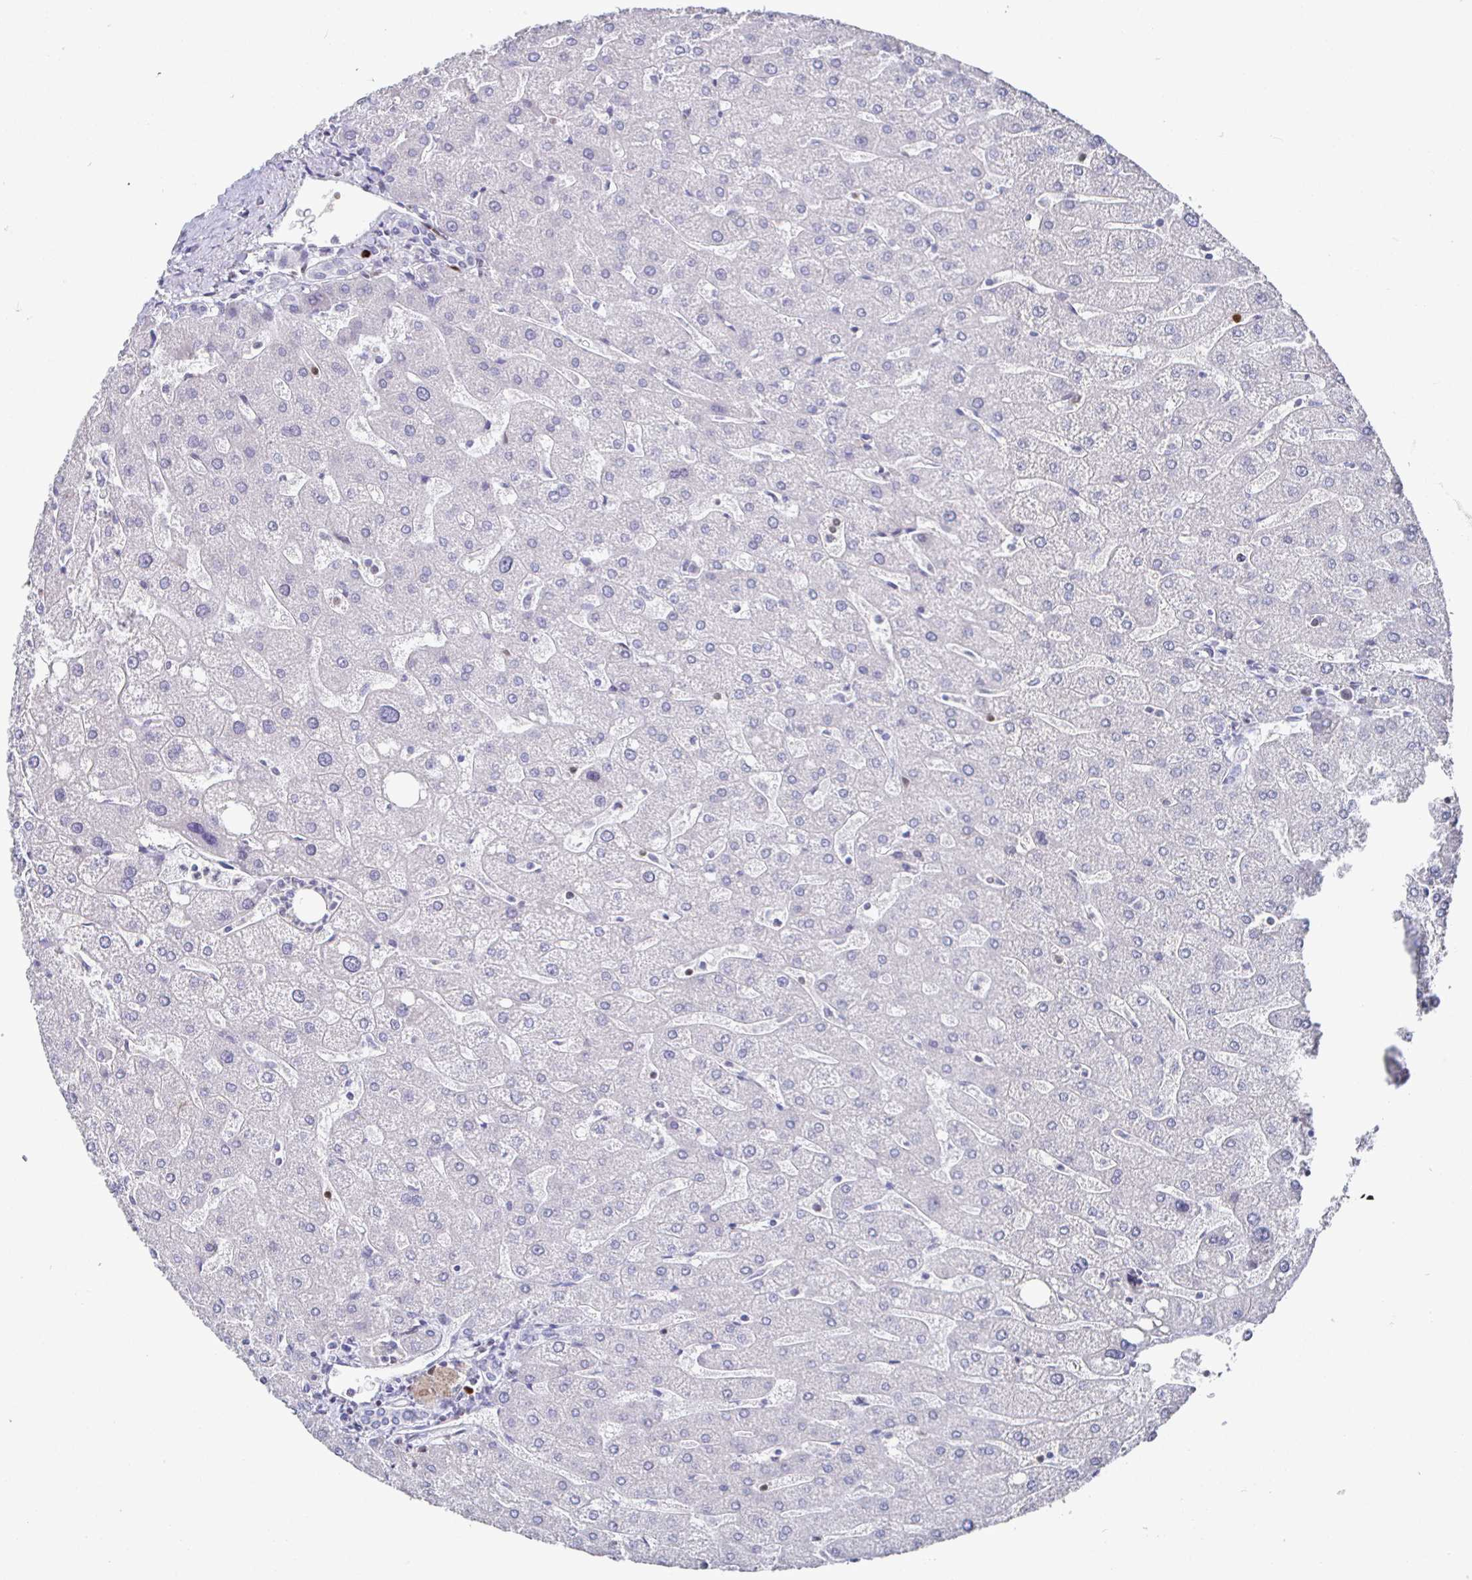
{"staining": {"intensity": "negative", "quantity": "none", "location": "none"}, "tissue": "liver", "cell_type": "Cholangiocytes", "image_type": "normal", "snomed": [{"axis": "morphology", "description": "Normal tissue, NOS"}, {"axis": "topography", "description": "Liver"}], "caption": "Immunohistochemistry micrograph of normal human liver stained for a protein (brown), which displays no positivity in cholangiocytes.", "gene": "RUNX2", "patient": {"sex": "male", "age": 67}}